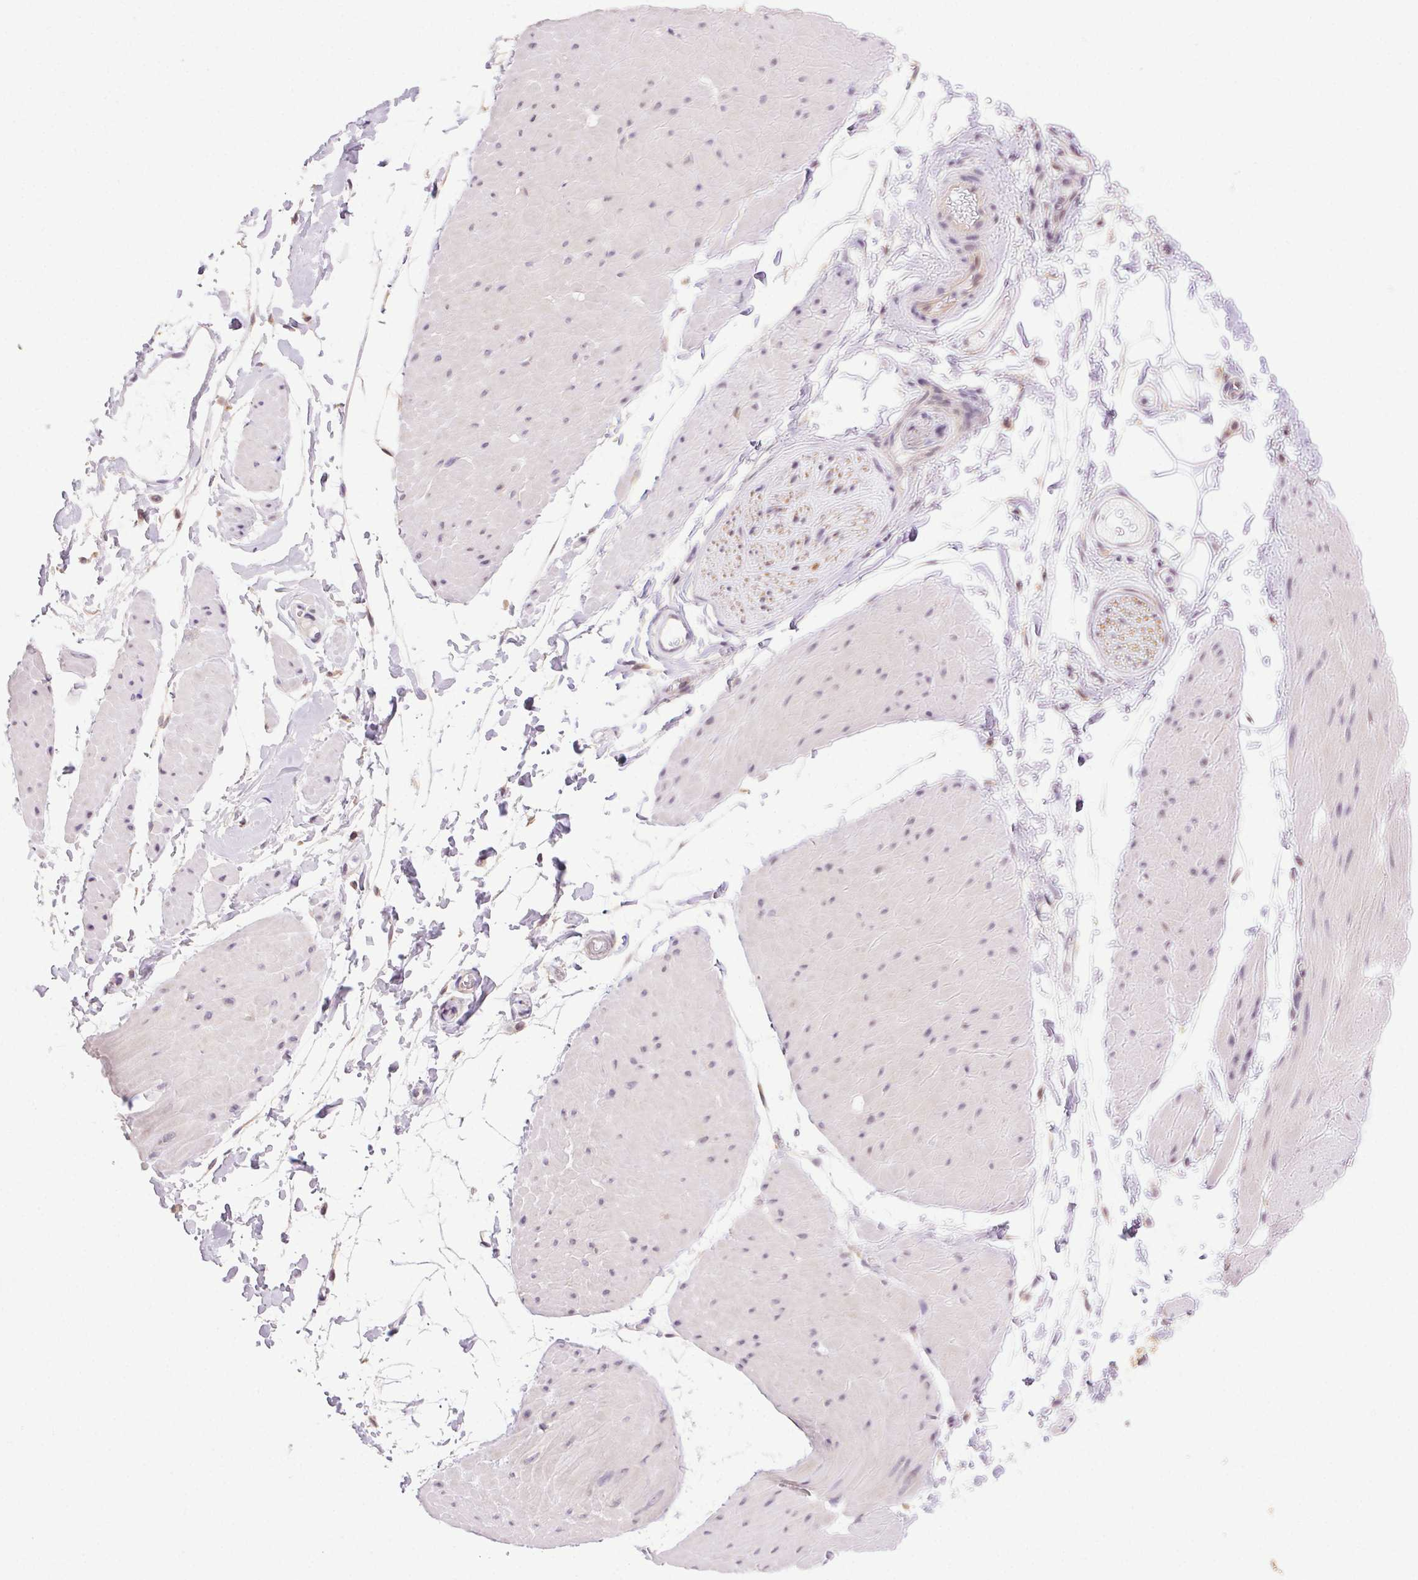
{"staining": {"intensity": "negative", "quantity": "none", "location": "none"}, "tissue": "adipose tissue", "cell_type": "Adipocytes", "image_type": "normal", "snomed": [{"axis": "morphology", "description": "Normal tissue, NOS"}, {"axis": "topography", "description": "Smooth muscle"}, {"axis": "topography", "description": "Peripheral nerve tissue"}], "caption": "A histopathology image of adipose tissue stained for a protein displays no brown staining in adipocytes. (DAB (3,3'-diaminobenzidine) immunohistochemistry visualized using brightfield microscopy, high magnification).", "gene": "SYT11", "patient": {"sex": "male", "age": 58}}